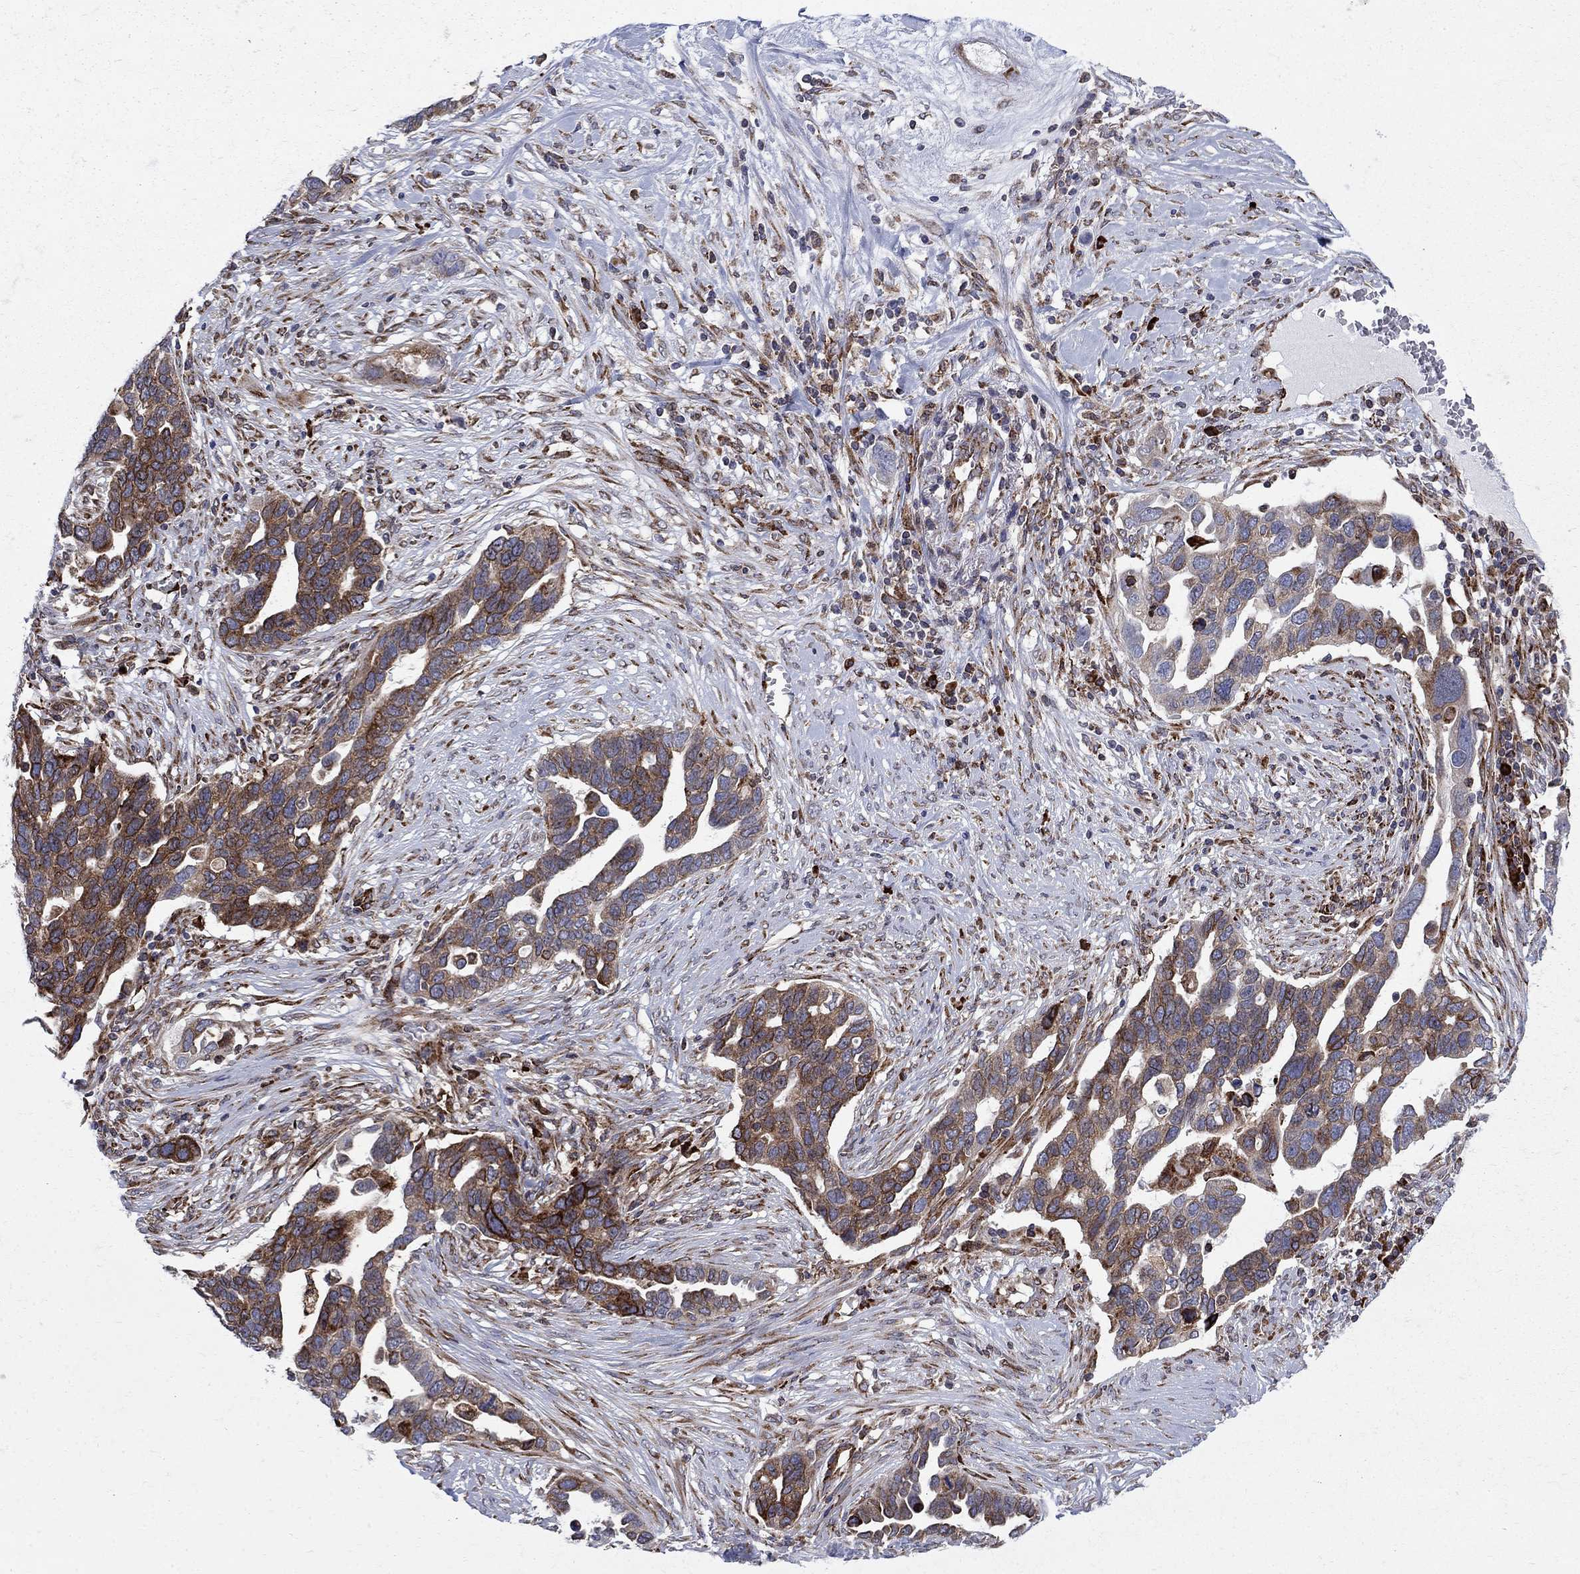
{"staining": {"intensity": "strong", "quantity": "25%-75%", "location": "cytoplasmic/membranous"}, "tissue": "ovarian cancer", "cell_type": "Tumor cells", "image_type": "cancer", "snomed": [{"axis": "morphology", "description": "Cystadenocarcinoma, serous, NOS"}, {"axis": "topography", "description": "Ovary"}], "caption": "This histopathology image displays immunohistochemistry staining of human ovarian cancer, with high strong cytoplasmic/membranous positivity in about 25%-75% of tumor cells.", "gene": "CAB39L", "patient": {"sex": "female", "age": 54}}